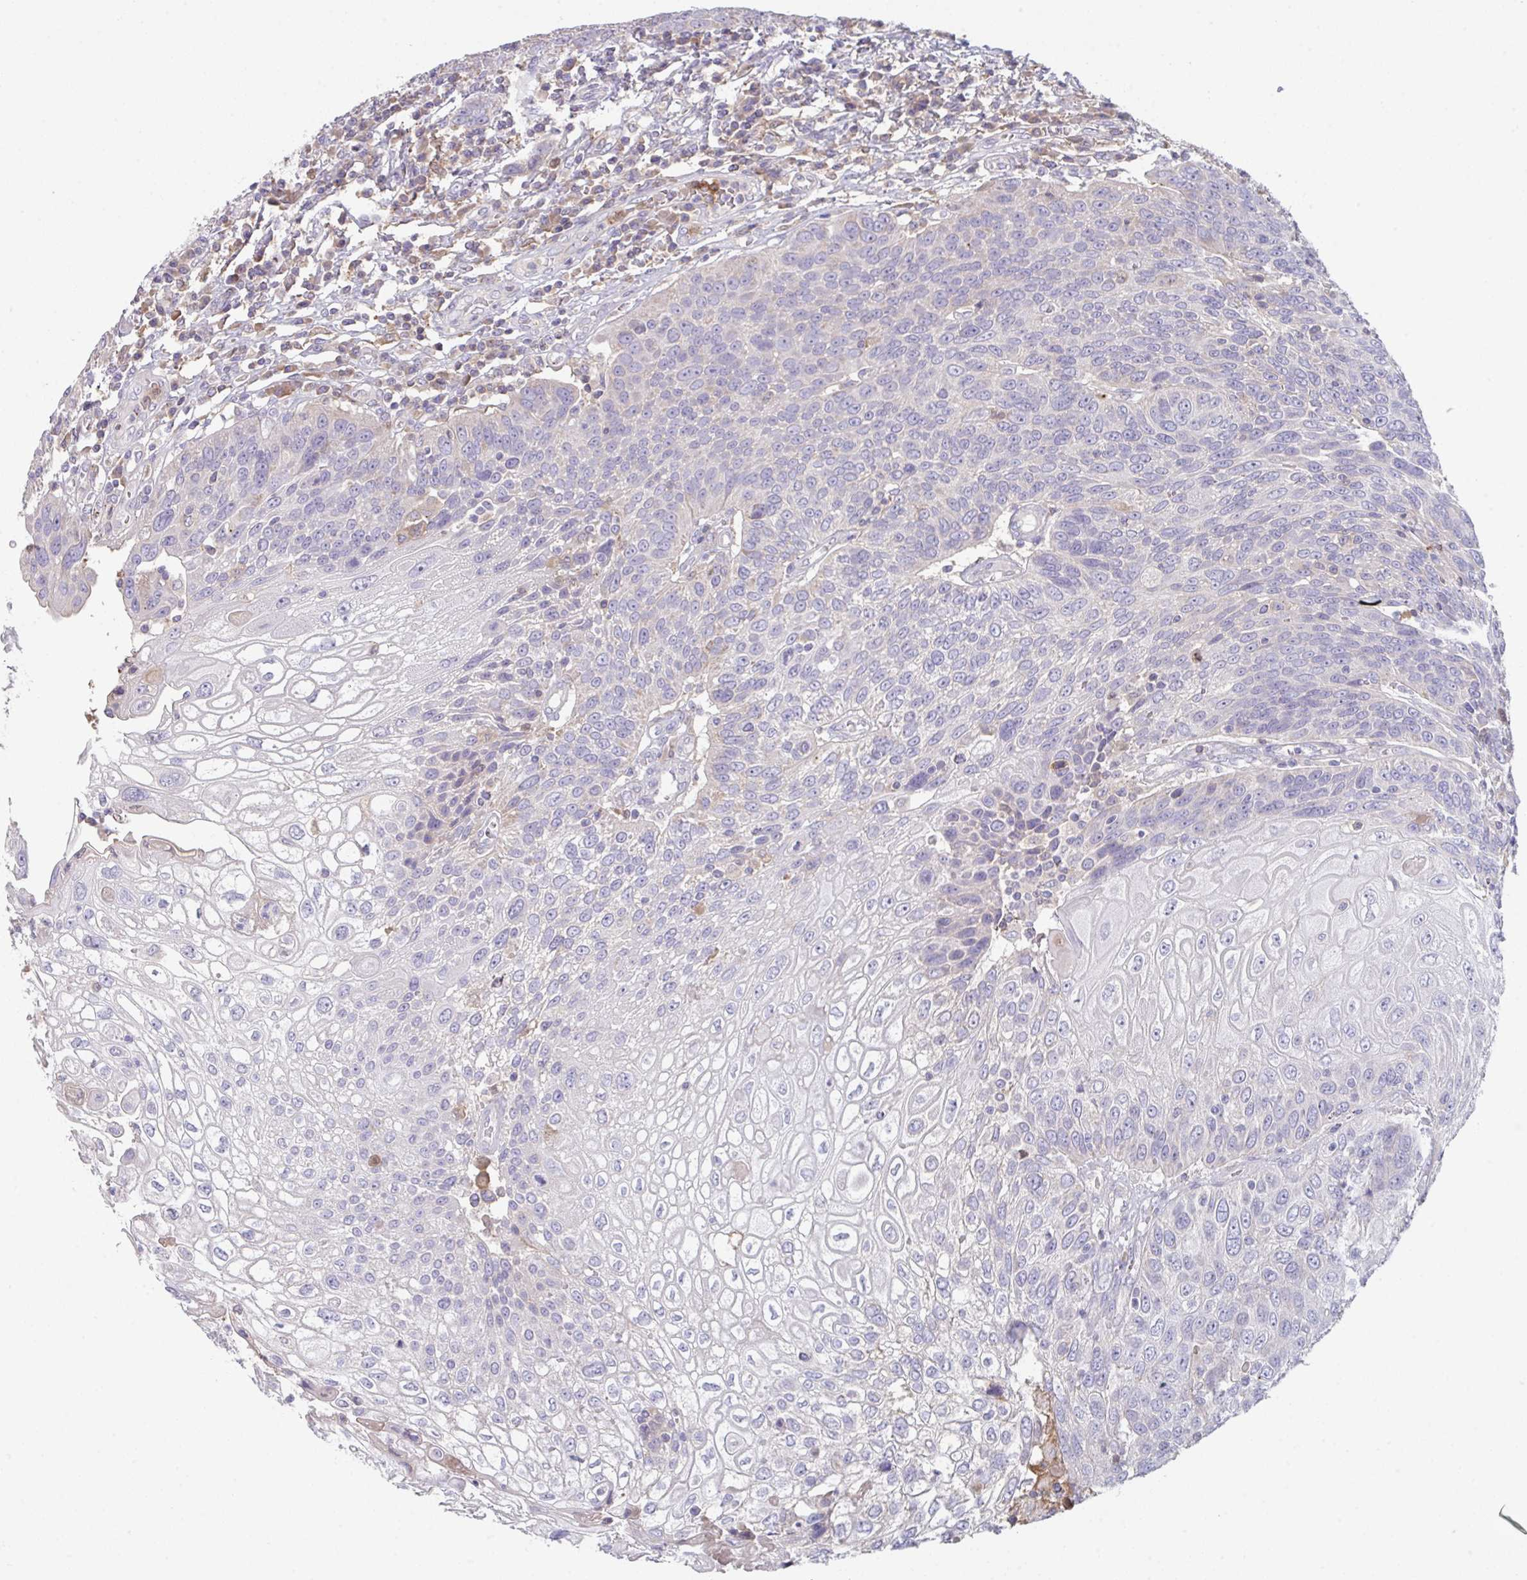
{"staining": {"intensity": "negative", "quantity": "none", "location": "none"}, "tissue": "urothelial cancer", "cell_type": "Tumor cells", "image_type": "cancer", "snomed": [{"axis": "morphology", "description": "Urothelial carcinoma, High grade"}, {"axis": "topography", "description": "Urinary bladder"}], "caption": "Tumor cells show no significant protein positivity in high-grade urothelial carcinoma. (DAB (3,3'-diaminobenzidine) immunohistochemistry (IHC), high magnification).", "gene": "HGFAC", "patient": {"sex": "female", "age": 70}}